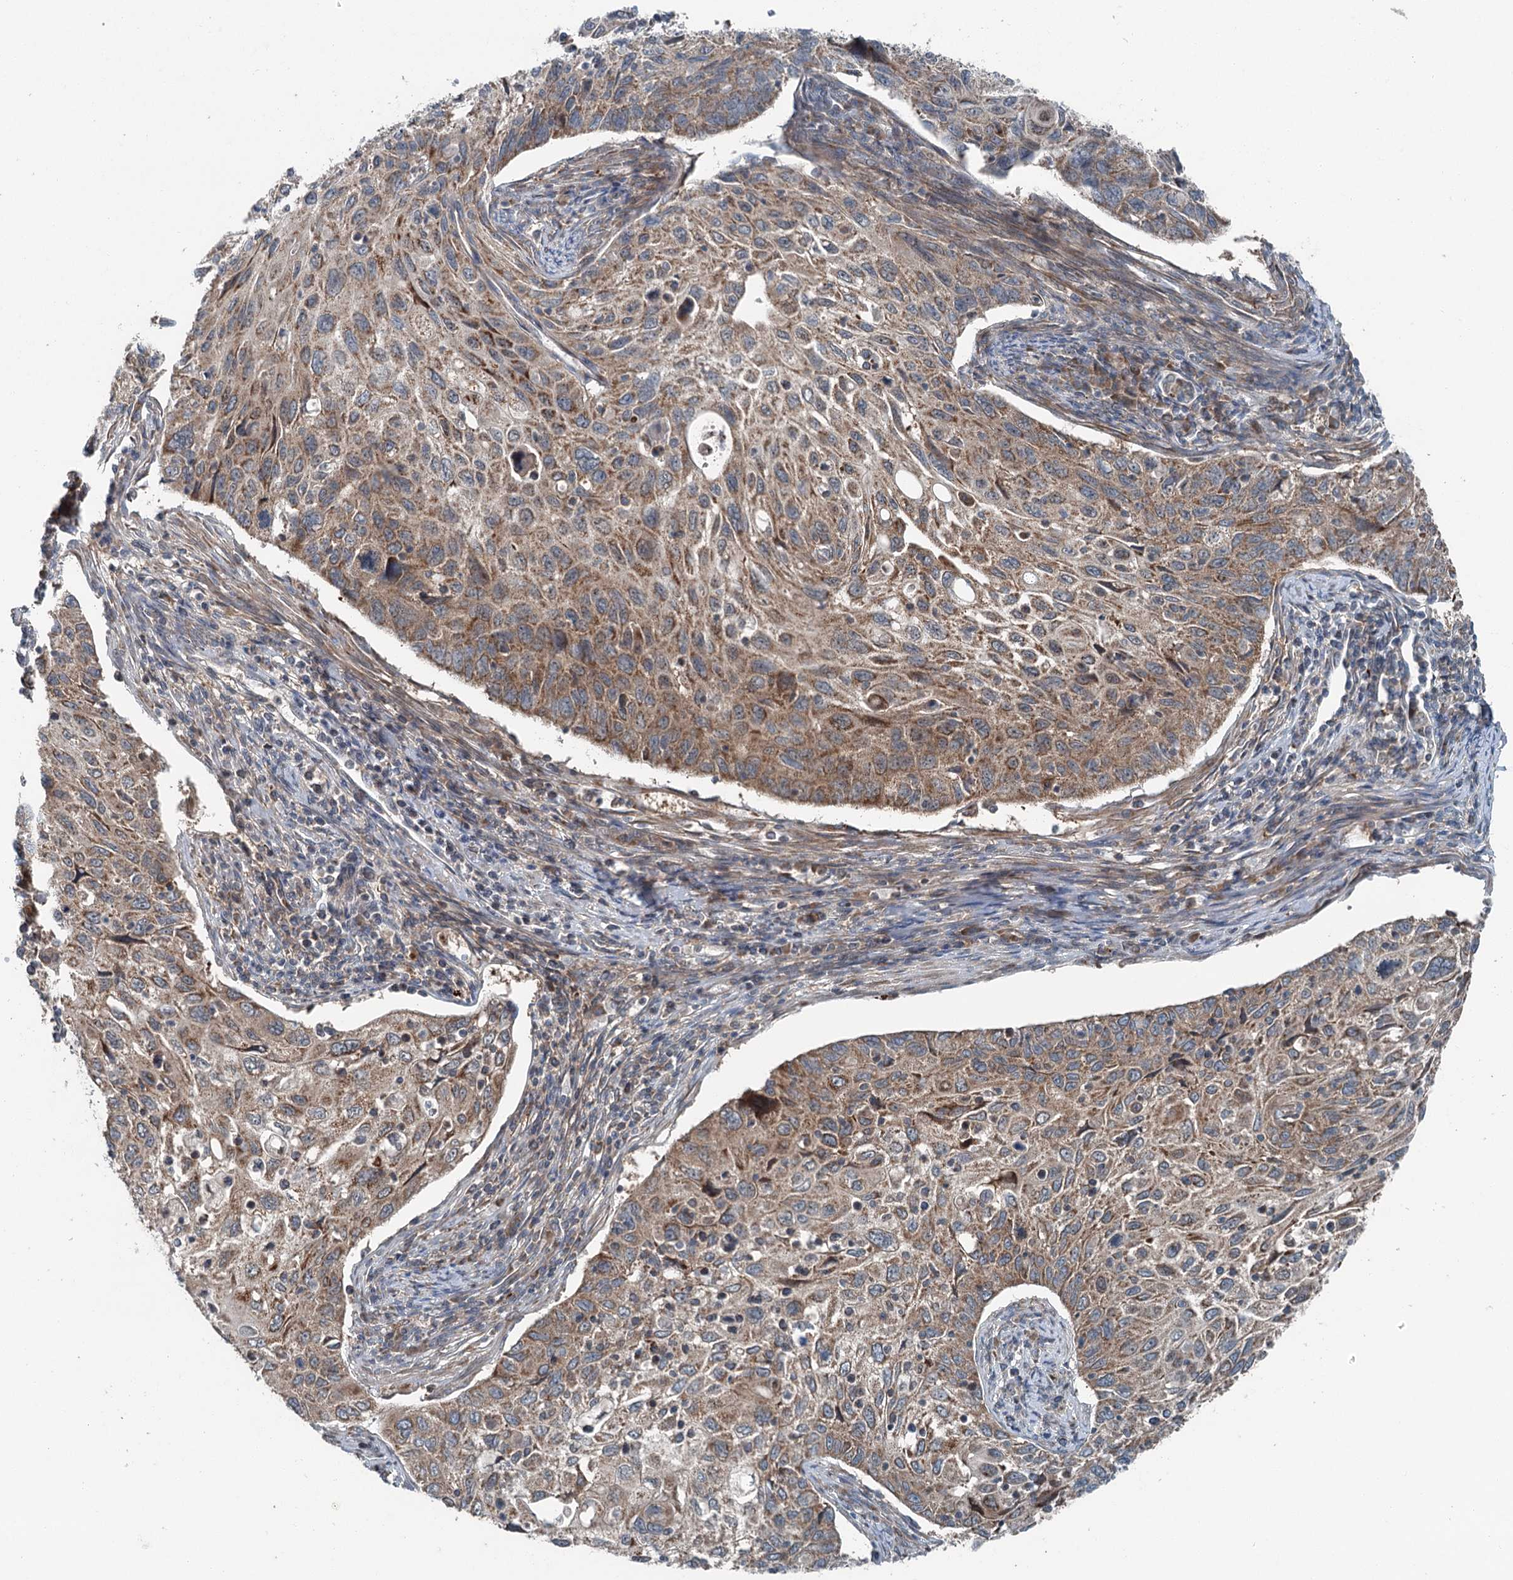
{"staining": {"intensity": "moderate", "quantity": ">75%", "location": "cytoplasmic/membranous"}, "tissue": "cervical cancer", "cell_type": "Tumor cells", "image_type": "cancer", "snomed": [{"axis": "morphology", "description": "Squamous cell carcinoma, NOS"}, {"axis": "topography", "description": "Cervix"}], "caption": "A brown stain highlights moderate cytoplasmic/membranous staining of a protein in human cervical squamous cell carcinoma tumor cells.", "gene": "WAPL", "patient": {"sex": "female", "age": 70}}